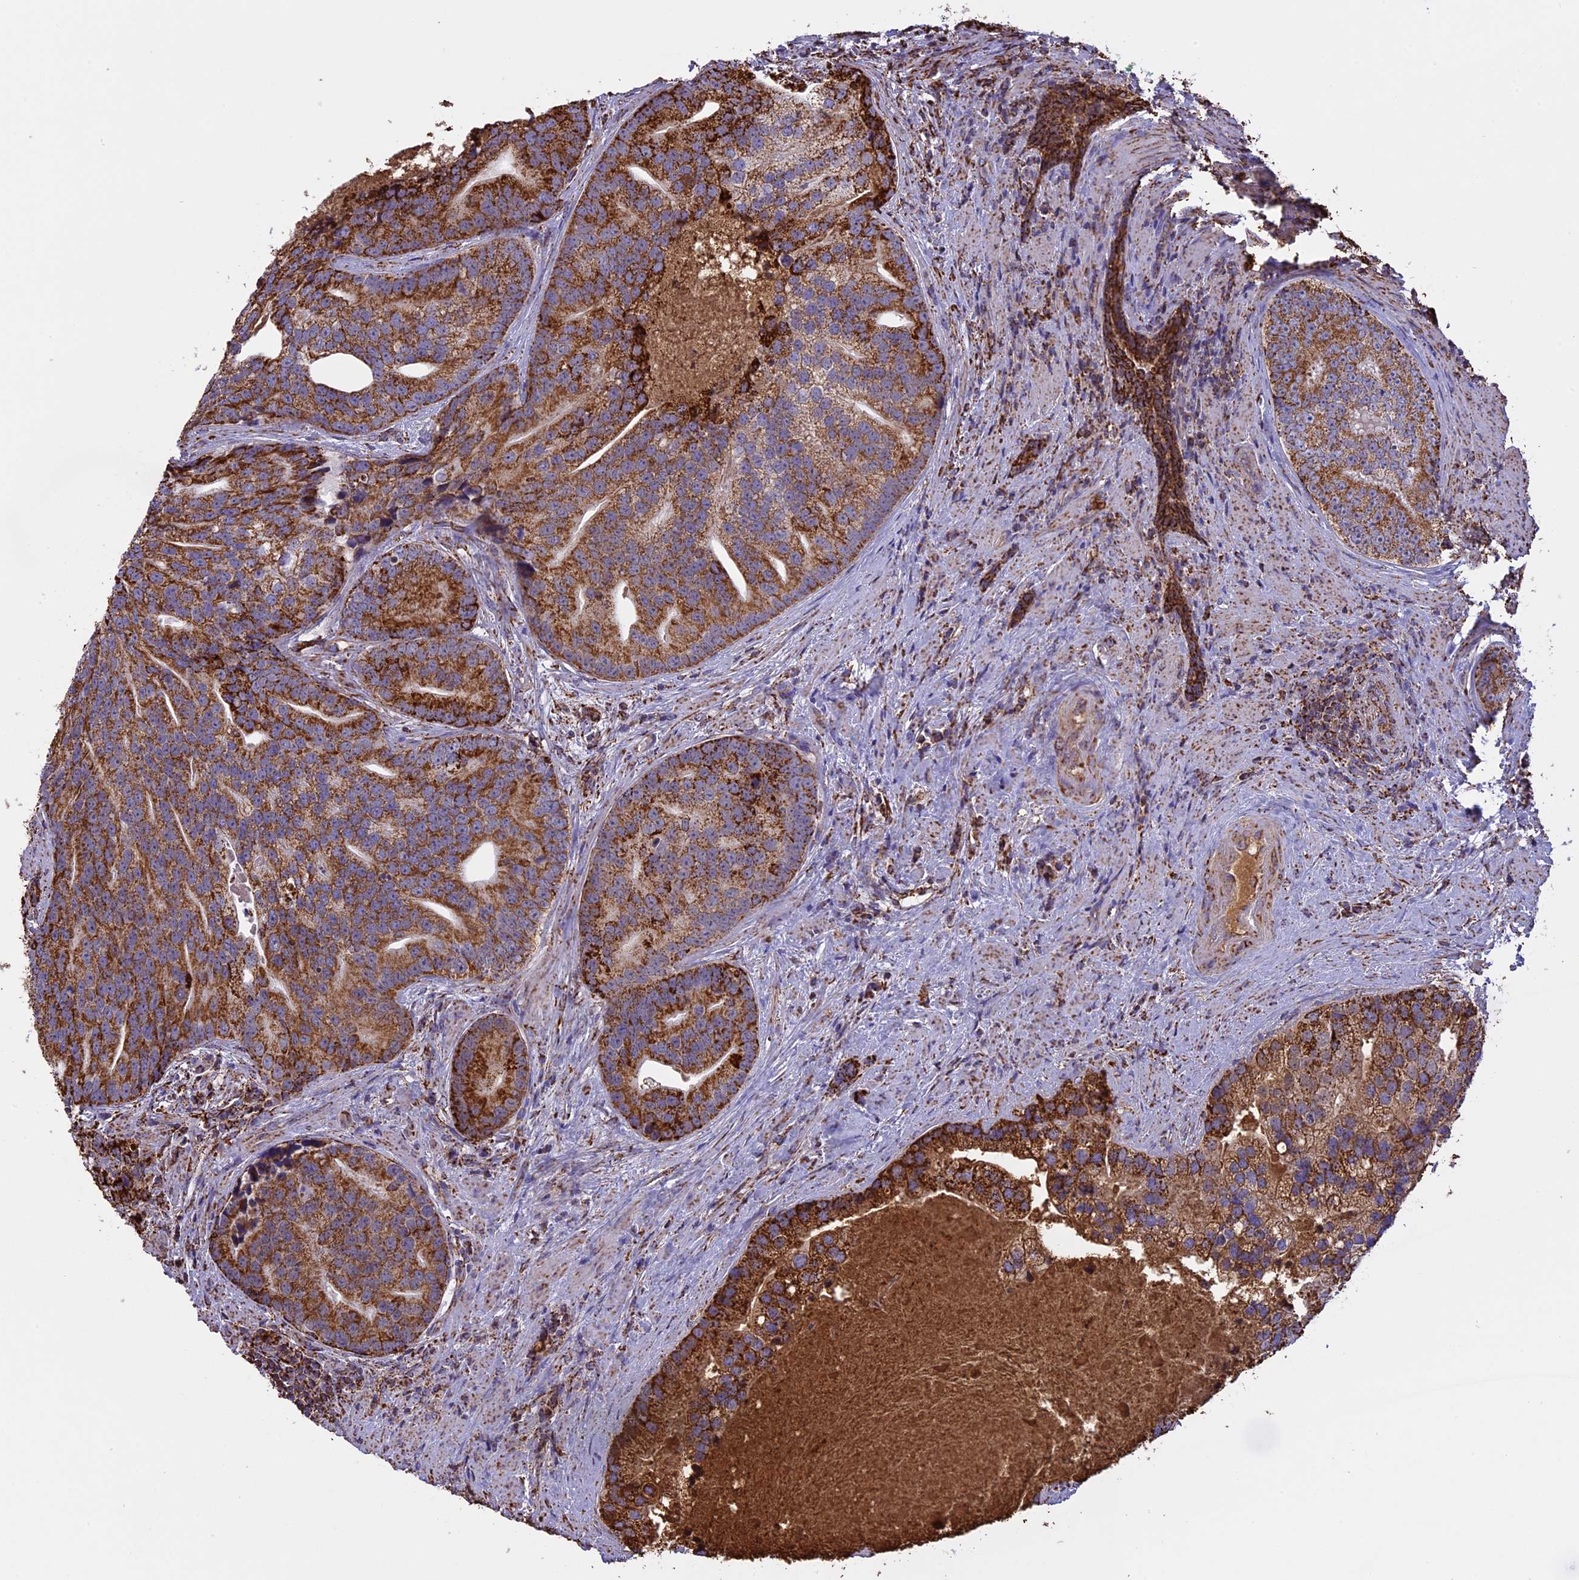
{"staining": {"intensity": "moderate", "quantity": ">75%", "location": "cytoplasmic/membranous"}, "tissue": "prostate cancer", "cell_type": "Tumor cells", "image_type": "cancer", "snomed": [{"axis": "morphology", "description": "Adenocarcinoma, High grade"}, {"axis": "topography", "description": "Prostate"}], "caption": "Brown immunohistochemical staining in high-grade adenocarcinoma (prostate) shows moderate cytoplasmic/membranous positivity in approximately >75% of tumor cells. The staining was performed using DAB, with brown indicating positive protein expression. Nuclei are stained blue with hematoxylin.", "gene": "KCNG1", "patient": {"sex": "male", "age": 62}}